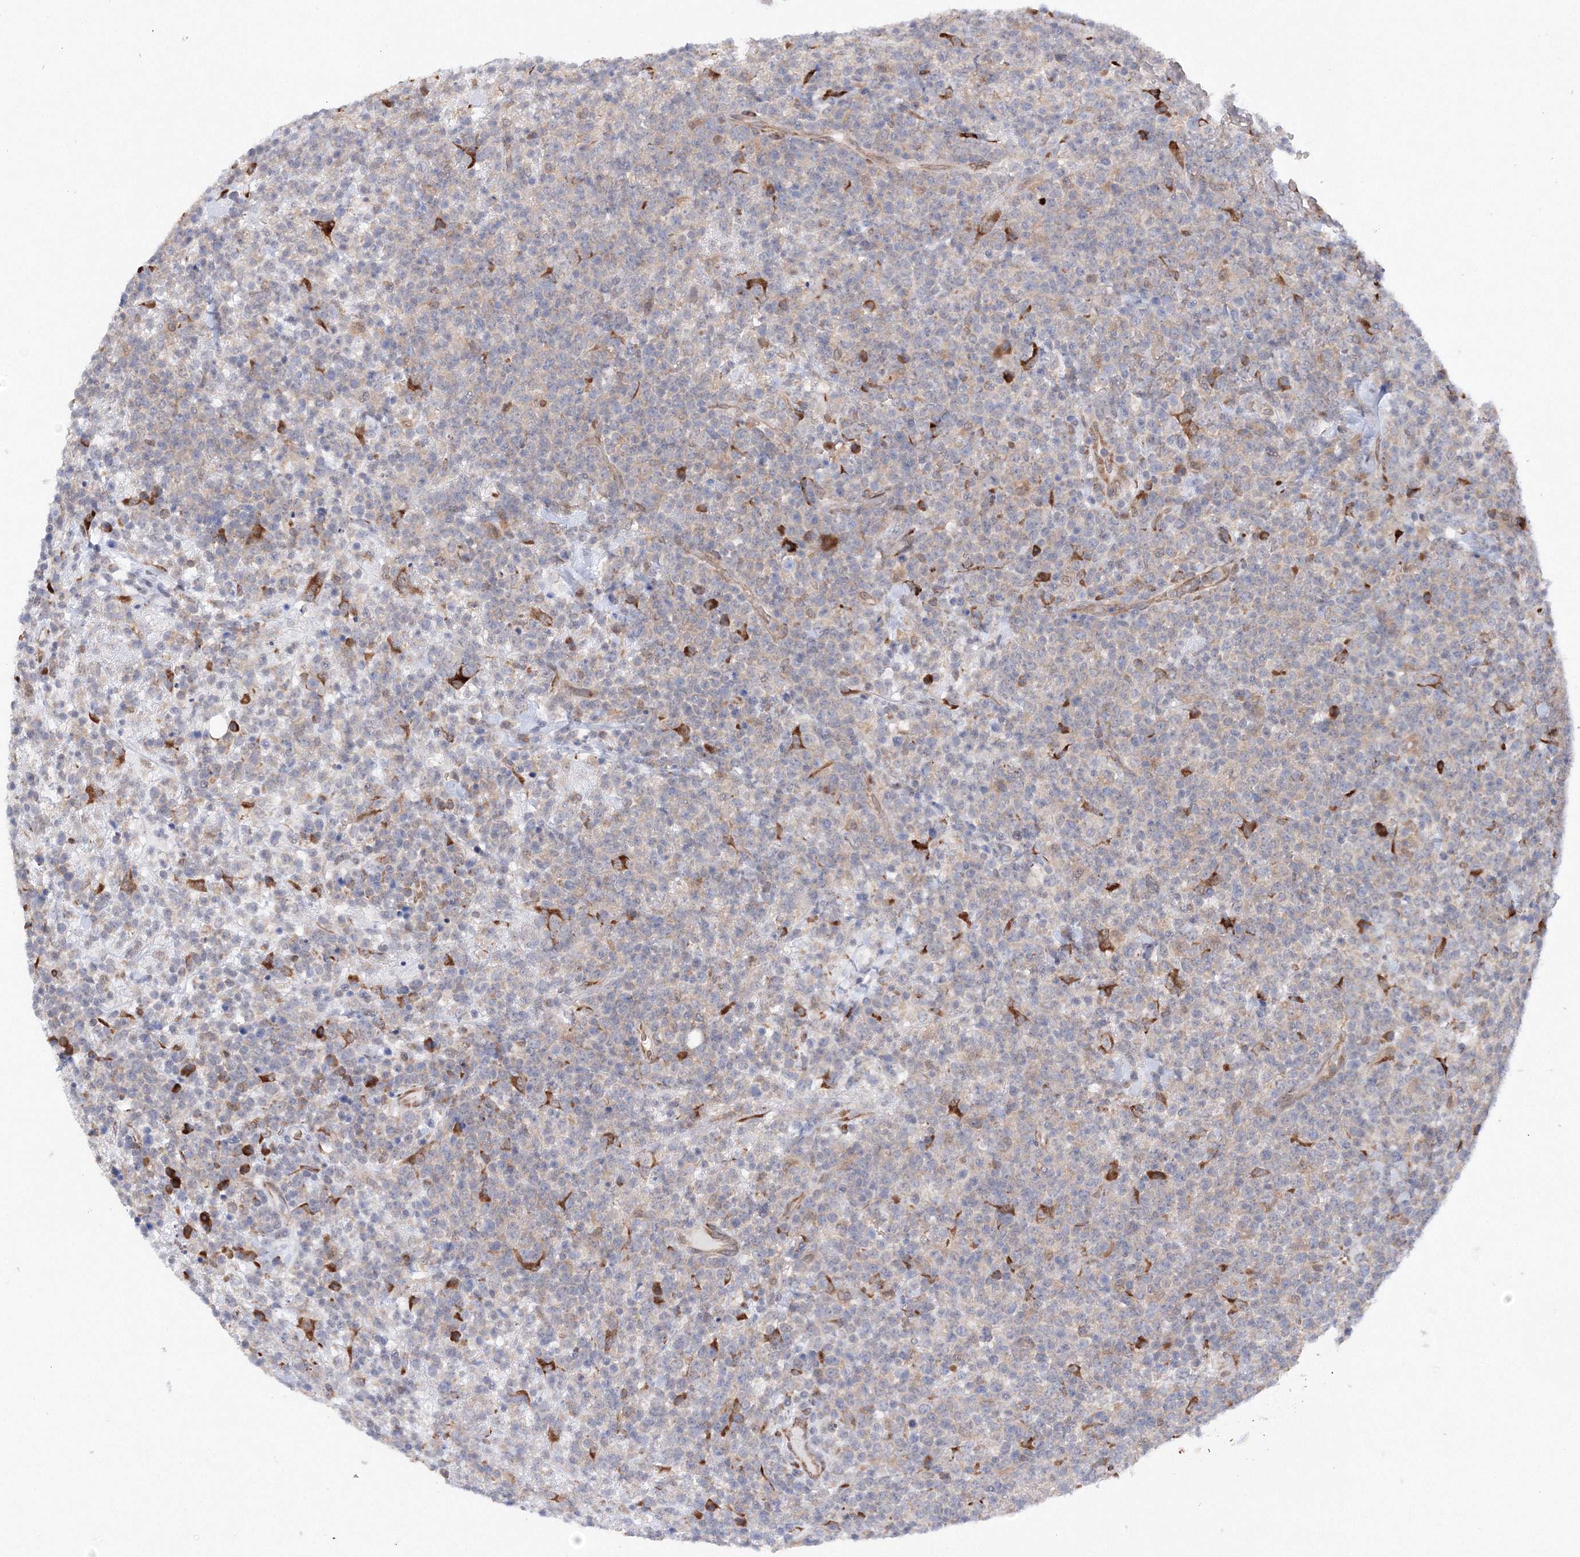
{"staining": {"intensity": "negative", "quantity": "none", "location": "none"}, "tissue": "lymphoma", "cell_type": "Tumor cells", "image_type": "cancer", "snomed": [{"axis": "morphology", "description": "Malignant lymphoma, non-Hodgkin's type, High grade"}, {"axis": "topography", "description": "Colon"}], "caption": "This is an immunohistochemistry (IHC) micrograph of lymphoma. There is no expression in tumor cells.", "gene": "DIS3L2", "patient": {"sex": "female", "age": 53}}